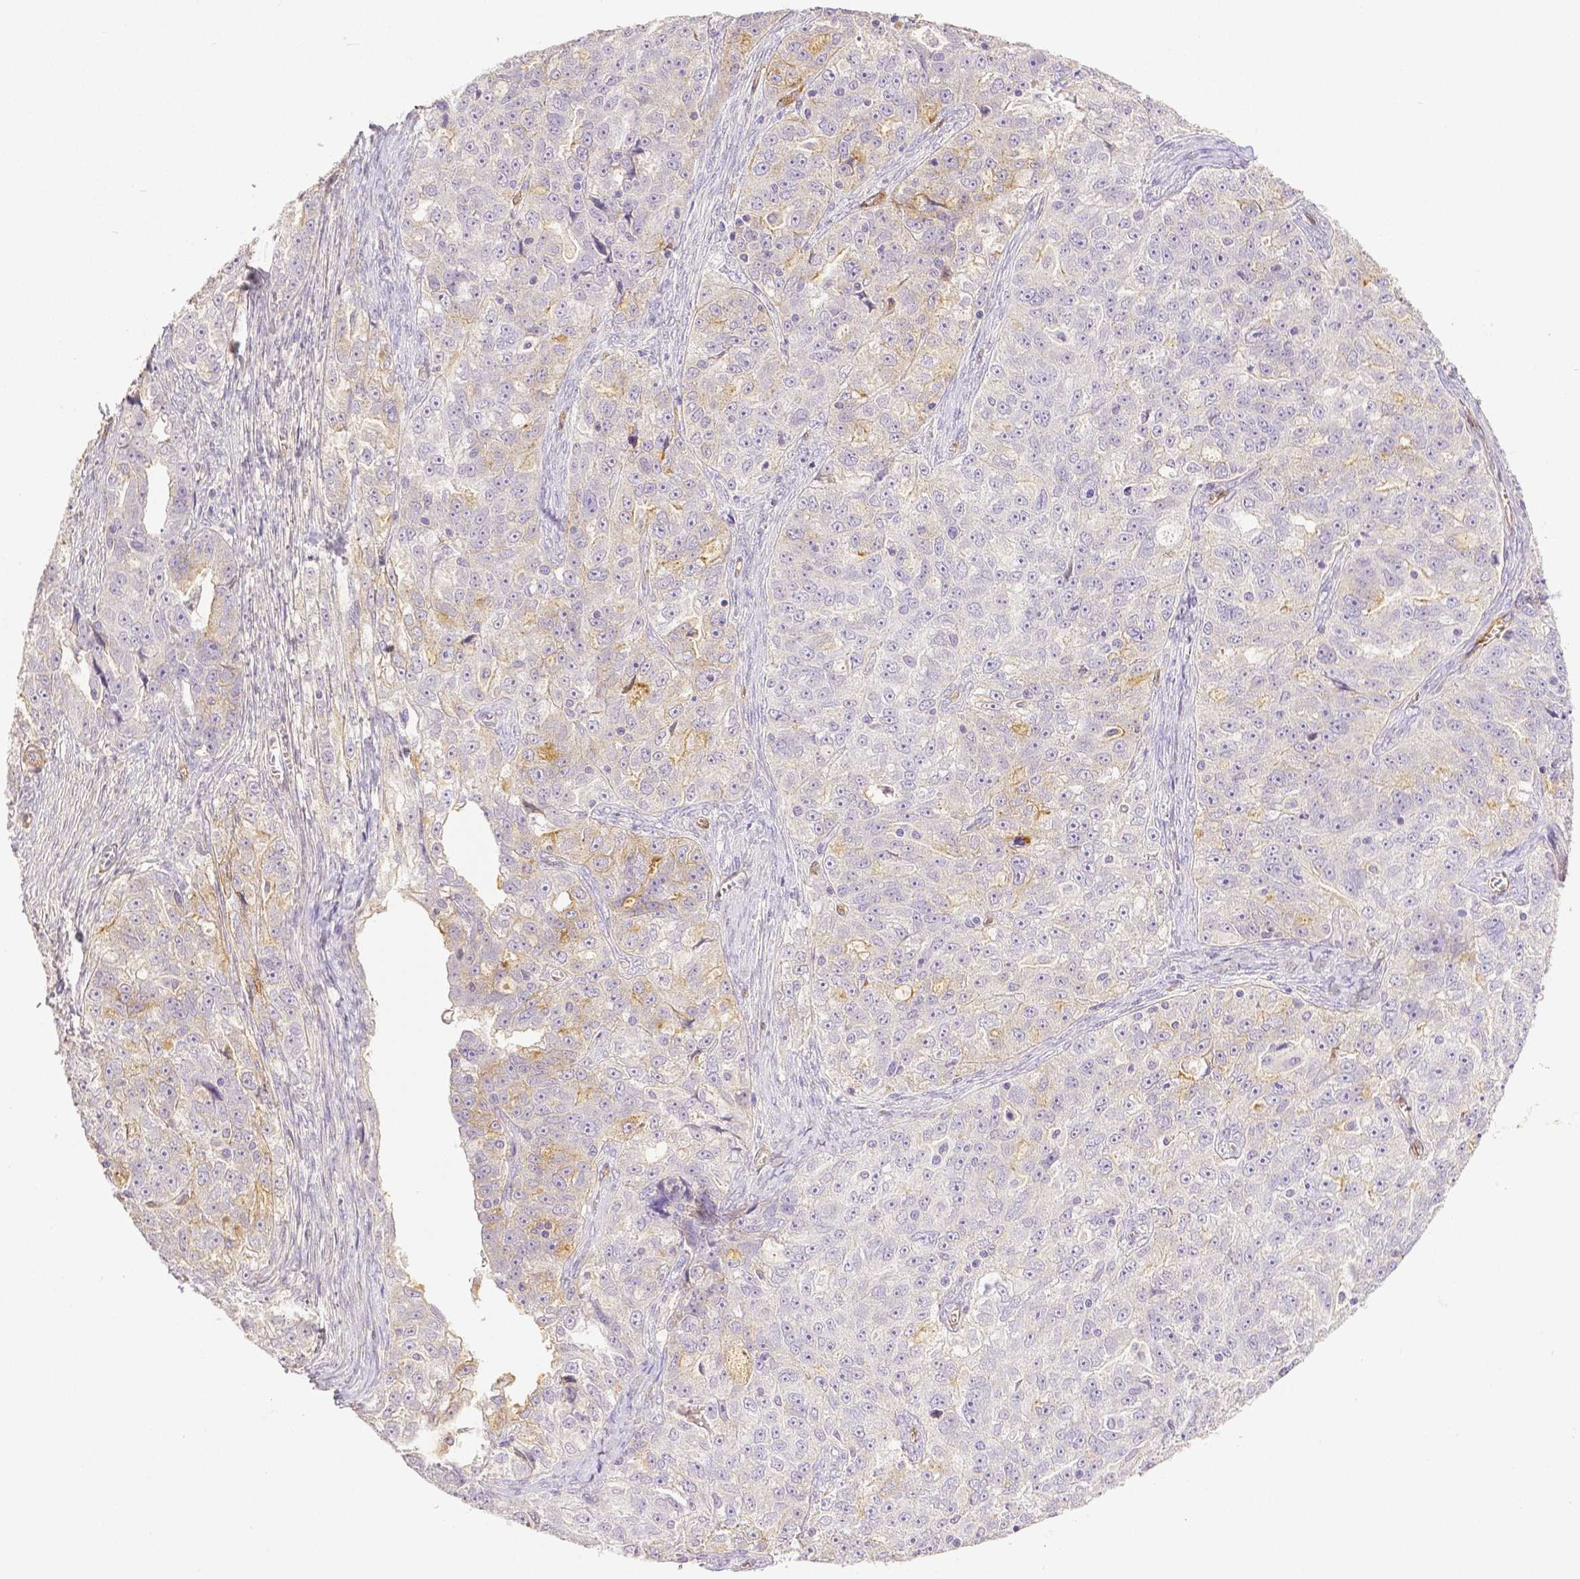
{"staining": {"intensity": "negative", "quantity": "none", "location": "none"}, "tissue": "ovarian cancer", "cell_type": "Tumor cells", "image_type": "cancer", "snomed": [{"axis": "morphology", "description": "Cystadenocarcinoma, serous, NOS"}, {"axis": "topography", "description": "Ovary"}], "caption": "Immunohistochemistry (IHC) of human serous cystadenocarcinoma (ovarian) exhibits no staining in tumor cells. (DAB immunohistochemistry (IHC) visualized using brightfield microscopy, high magnification).", "gene": "THY1", "patient": {"sex": "female", "age": 51}}